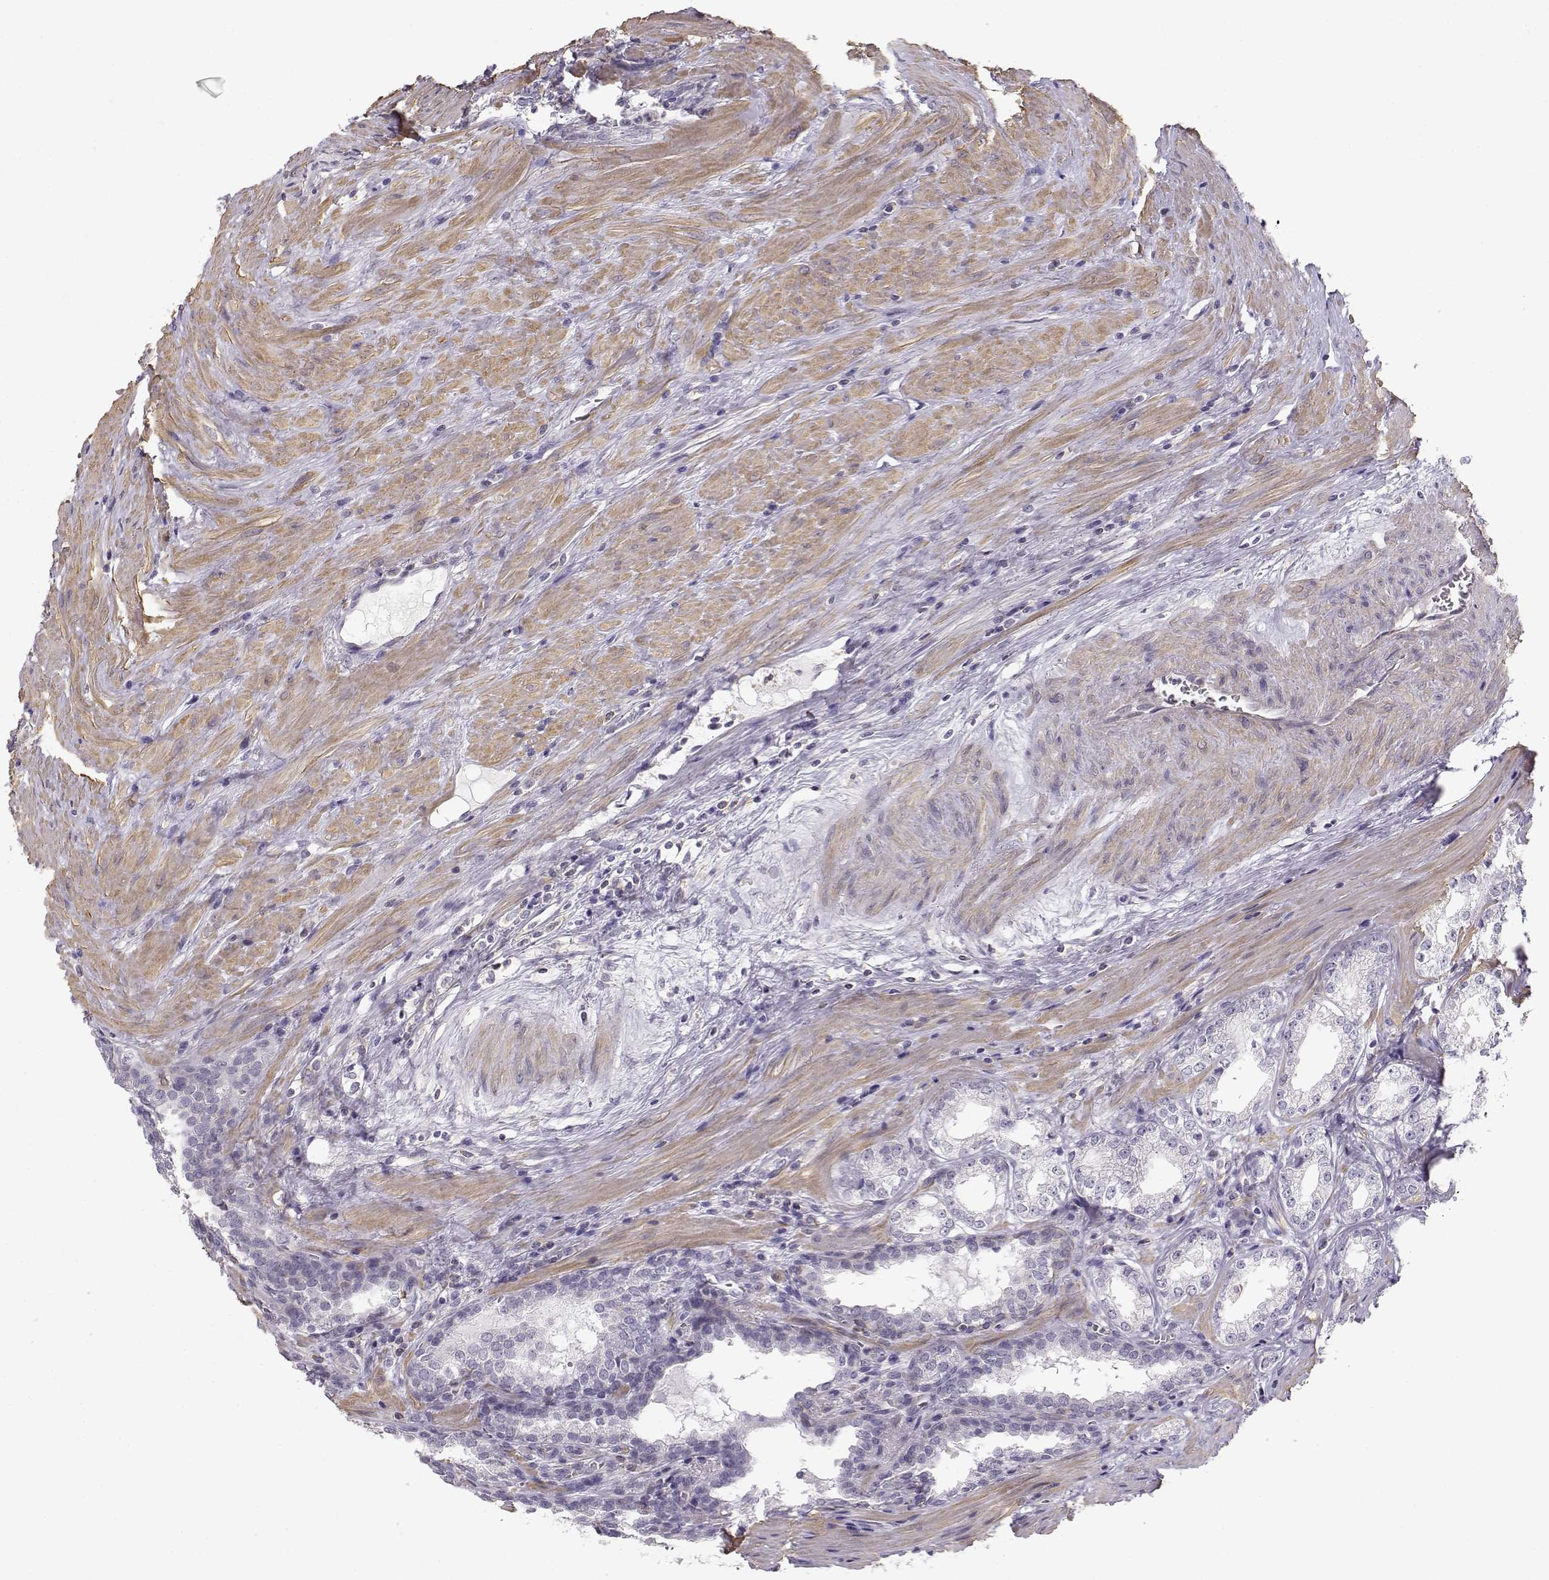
{"staining": {"intensity": "negative", "quantity": "none", "location": "none"}, "tissue": "prostate cancer", "cell_type": "Tumor cells", "image_type": "cancer", "snomed": [{"axis": "morphology", "description": "Adenocarcinoma, NOS"}, {"axis": "topography", "description": "Prostate and seminal vesicle, NOS"}], "caption": "Immunohistochemical staining of human adenocarcinoma (prostate) displays no significant positivity in tumor cells.", "gene": "DAPL1", "patient": {"sex": "male", "age": 63}}